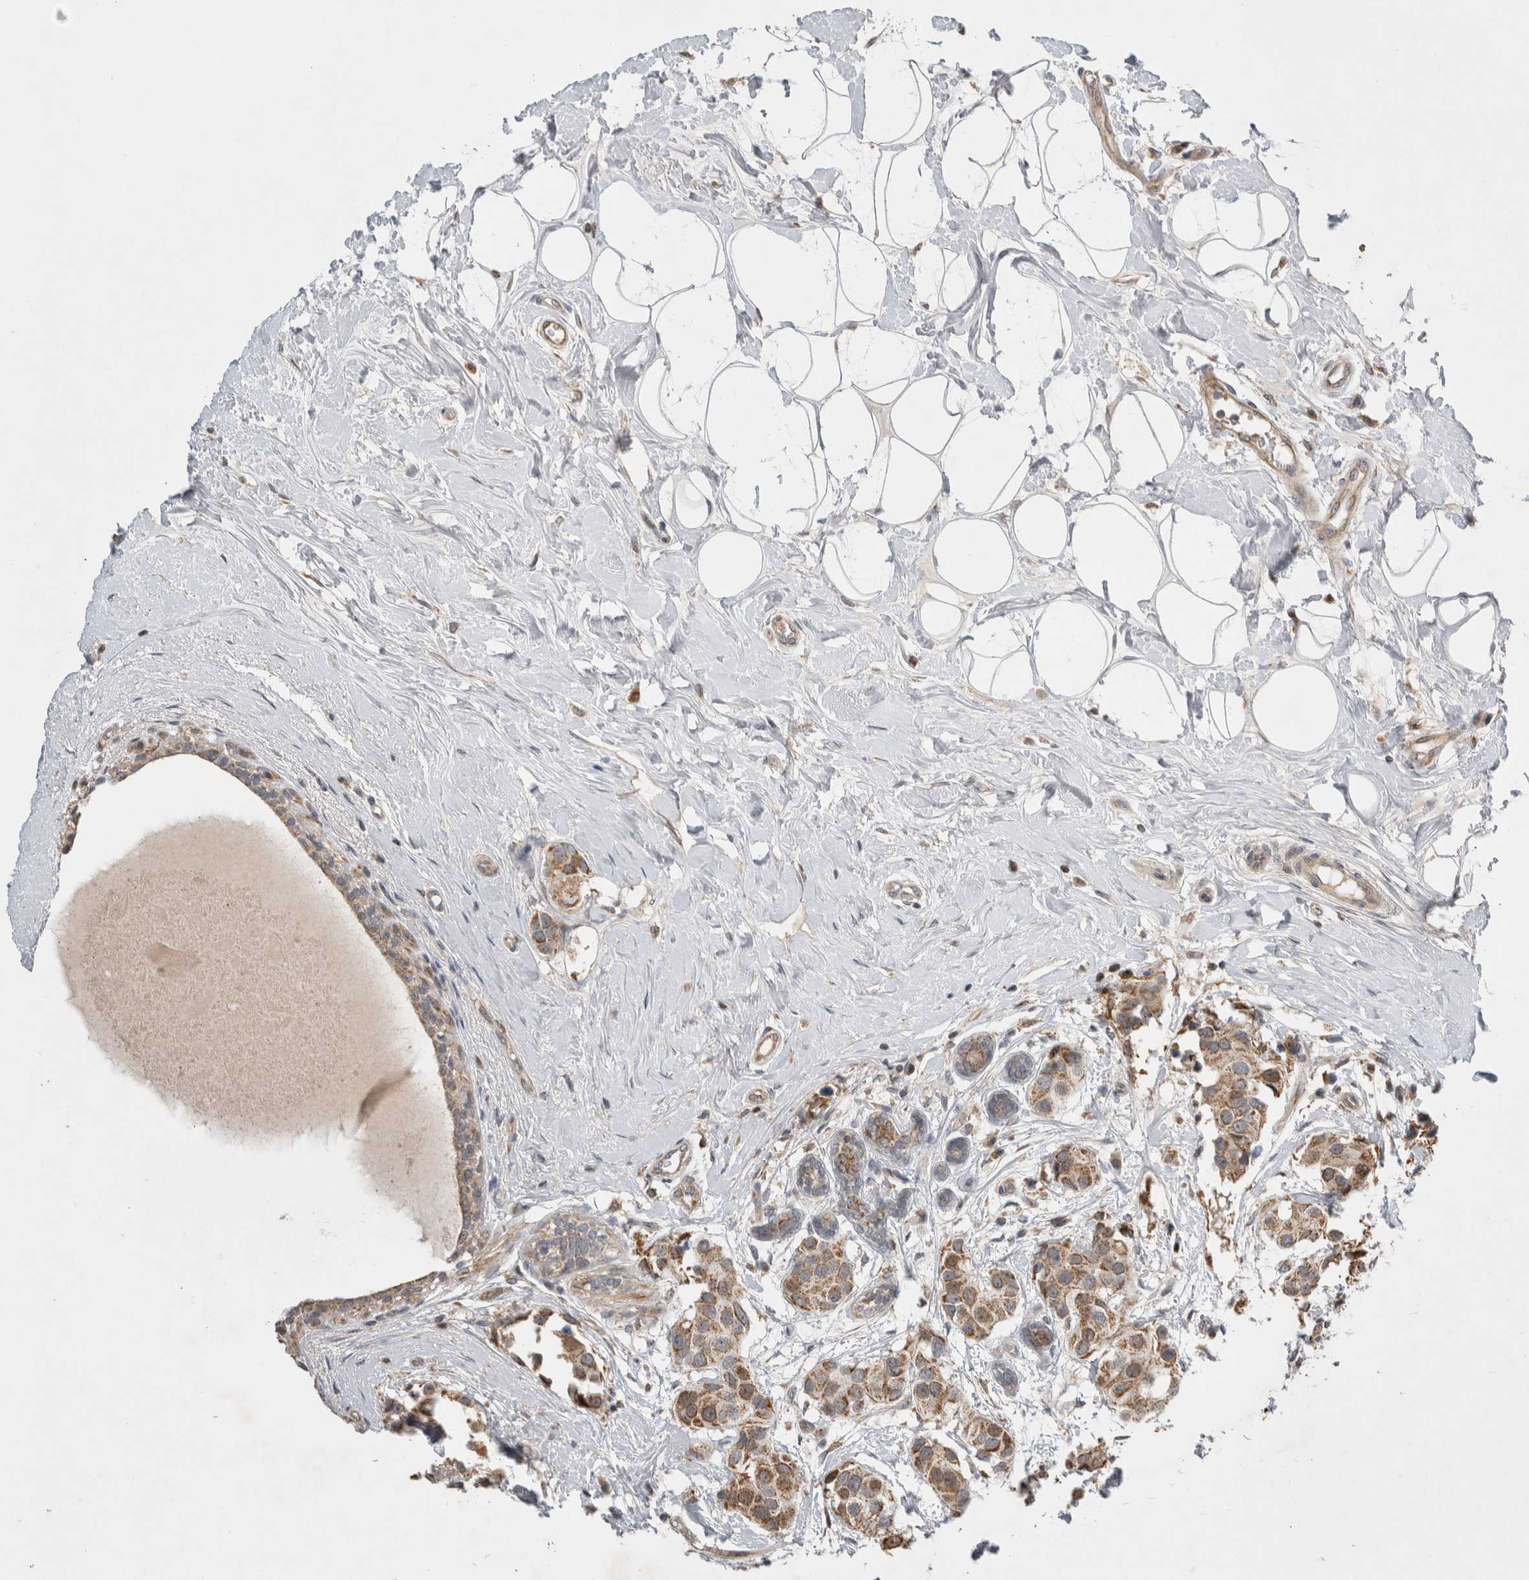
{"staining": {"intensity": "weak", "quantity": ">75%", "location": "cytoplasmic/membranous"}, "tissue": "breast cancer", "cell_type": "Tumor cells", "image_type": "cancer", "snomed": [{"axis": "morphology", "description": "Normal tissue, NOS"}, {"axis": "morphology", "description": "Duct carcinoma"}, {"axis": "topography", "description": "Breast"}], "caption": "A high-resolution micrograph shows IHC staining of breast infiltrating ductal carcinoma, which exhibits weak cytoplasmic/membranous expression in about >75% of tumor cells.", "gene": "KCNIP1", "patient": {"sex": "female", "age": 39}}